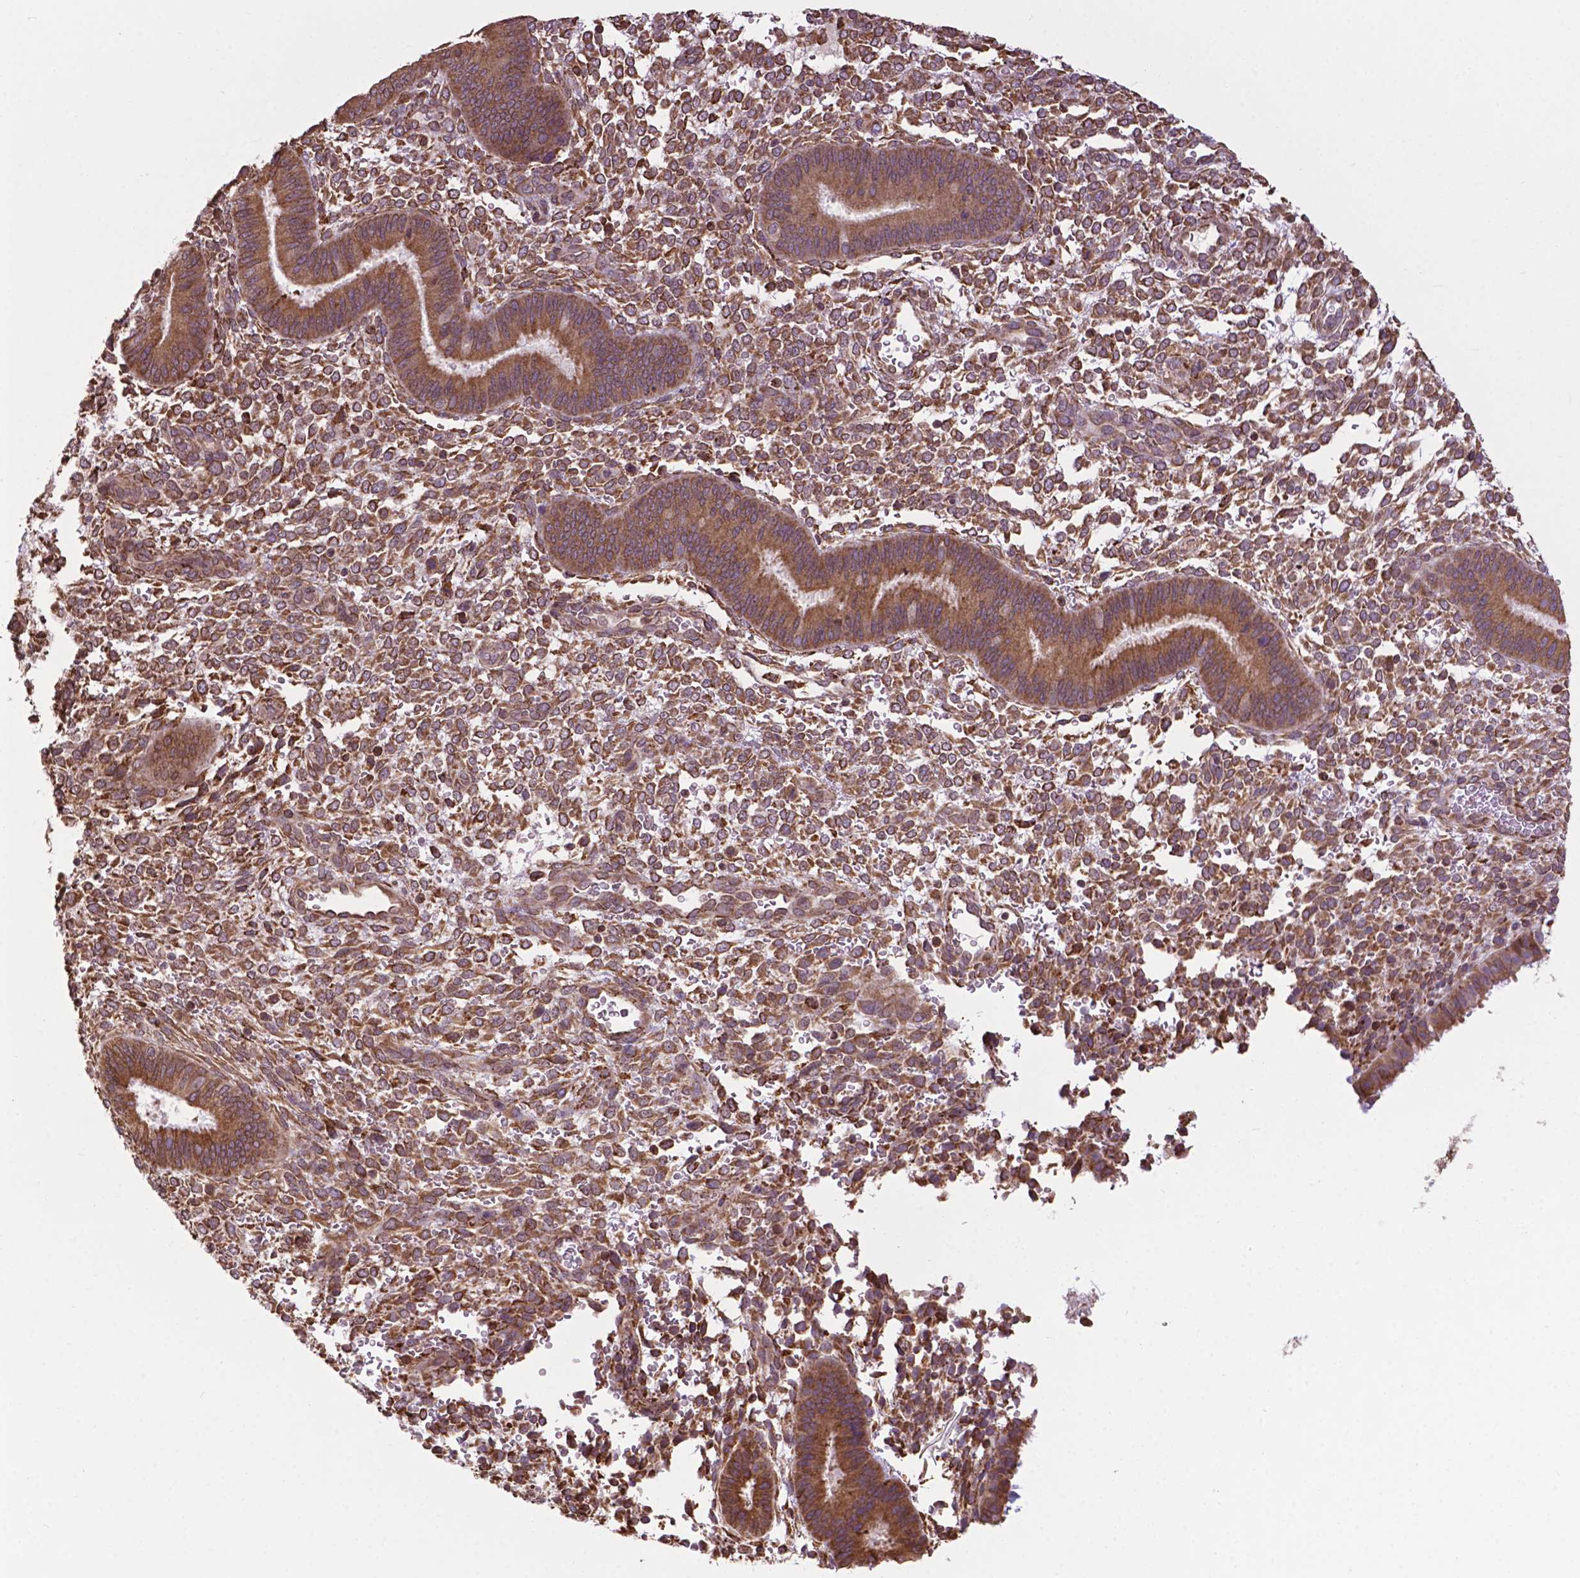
{"staining": {"intensity": "moderate", "quantity": ">75%", "location": "cytoplasmic/membranous"}, "tissue": "endometrium", "cell_type": "Cells in endometrial stroma", "image_type": "normal", "snomed": [{"axis": "morphology", "description": "Normal tissue, NOS"}, {"axis": "topography", "description": "Endometrium"}], "caption": "This photomicrograph exhibits immunohistochemistry staining of unremarkable endometrium, with medium moderate cytoplasmic/membranous staining in about >75% of cells in endometrial stroma.", "gene": "GANAB", "patient": {"sex": "female", "age": 39}}